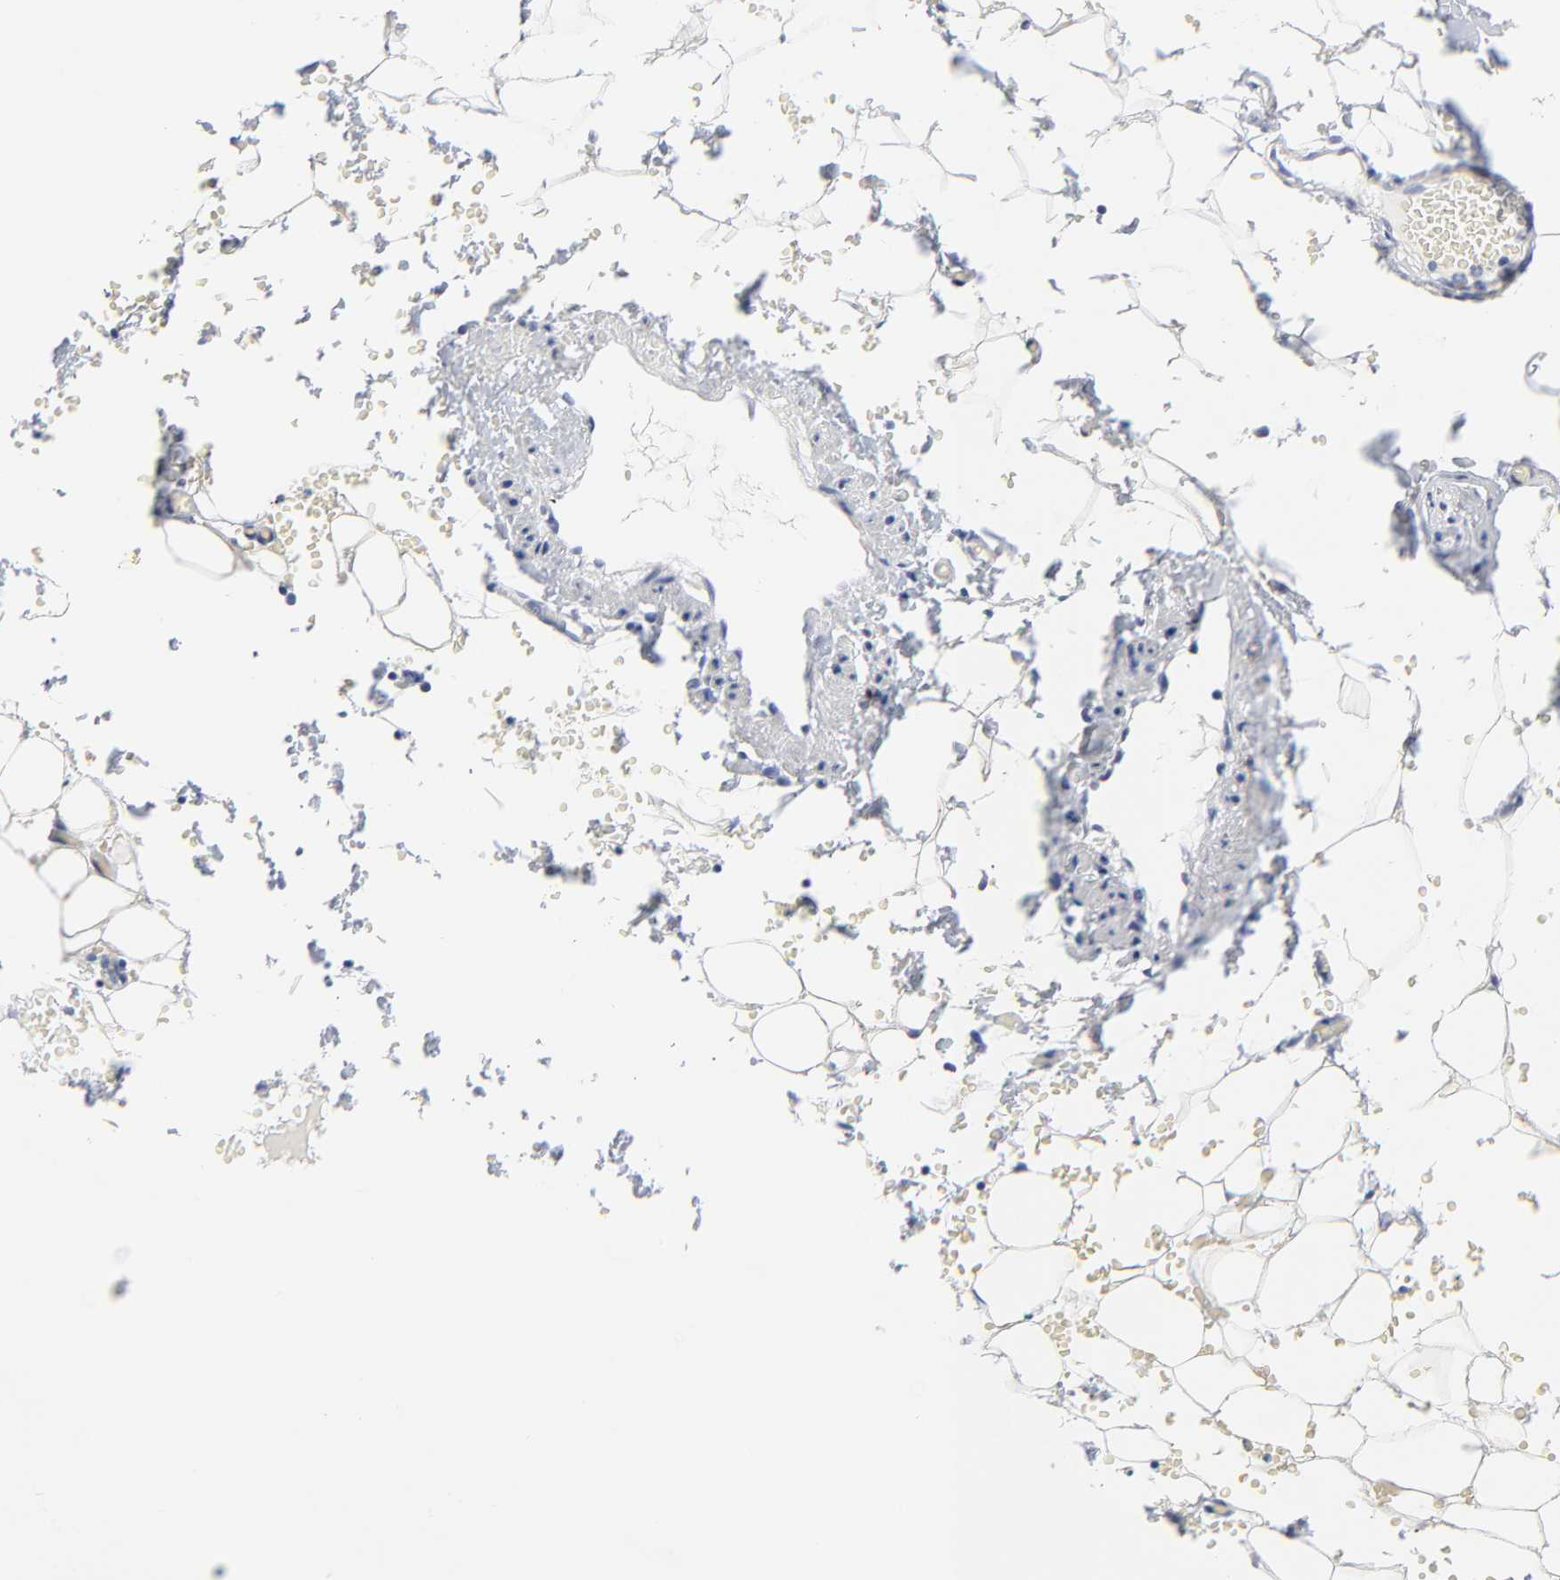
{"staining": {"intensity": "negative", "quantity": "none", "location": "none"}, "tissue": "adipose tissue", "cell_type": "Adipocytes", "image_type": "normal", "snomed": [{"axis": "morphology", "description": "Normal tissue, NOS"}, {"axis": "topography", "description": "Bronchus"}, {"axis": "topography", "description": "Lung"}], "caption": "An IHC histopathology image of normal adipose tissue is shown. There is no staining in adipocytes of adipose tissue.", "gene": "CDK1", "patient": {"sex": "female", "age": 56}}